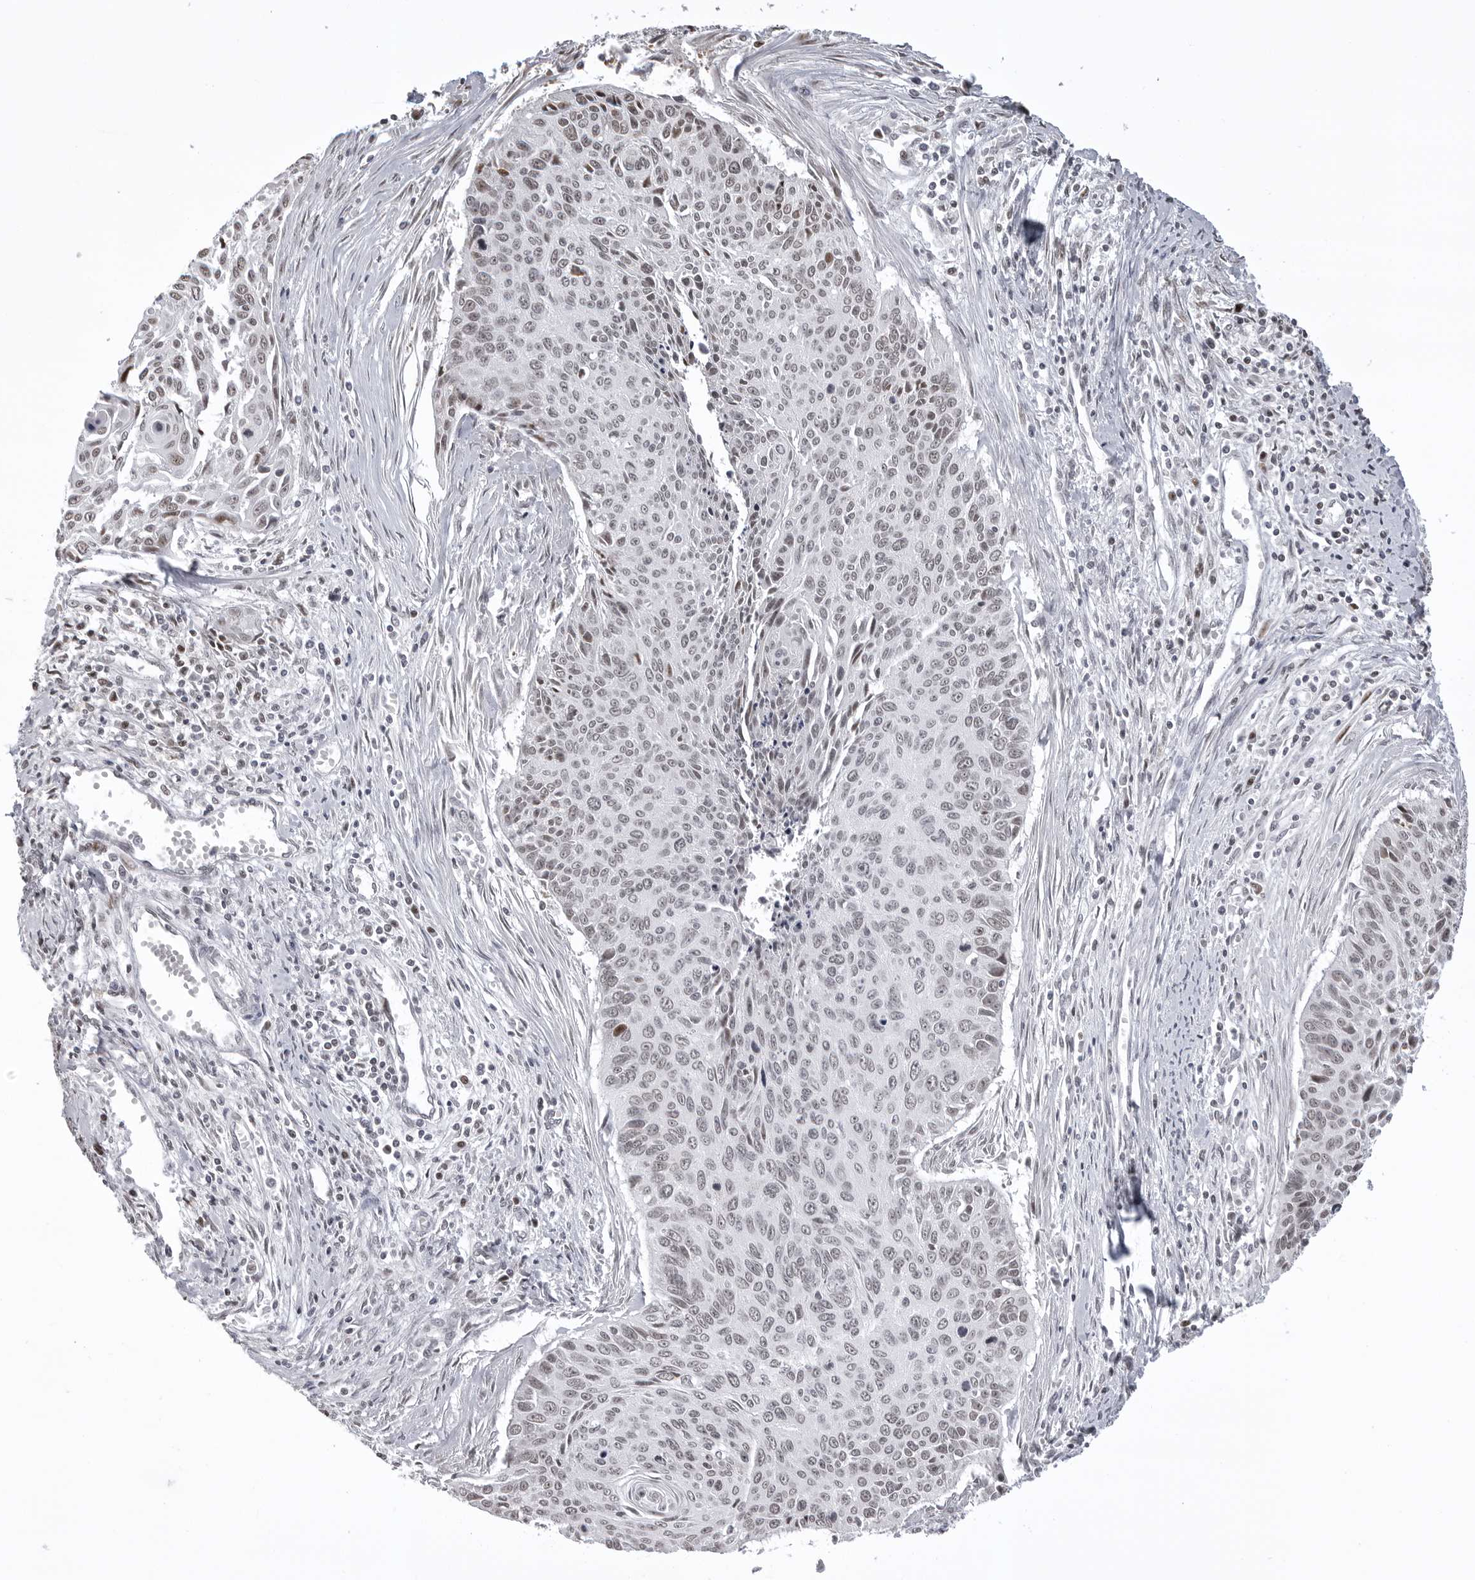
{"staining": {"intensity": "weak", "quantity": "25%-75%", "location": "nuclear"}, "tissue": "cervical cancer", "cell_type": "Tumor cells", "image_type": "cancer", "snomed": [{"axis": "morphology", "description": "Squamous cell carcinoma, NOS"}, {"axis": "topography", "description": "Cervix"}], "caption": "An immunohistochemistry (IHC) photomicrograph of neoplastic tissue is shown. Protein staining in brown labels weak nuclear positivity in squamous cell carcinoma (cervical) within tumor cells.", "gene": "PHF3", "patient": {"sex": "female", "age": 55}}